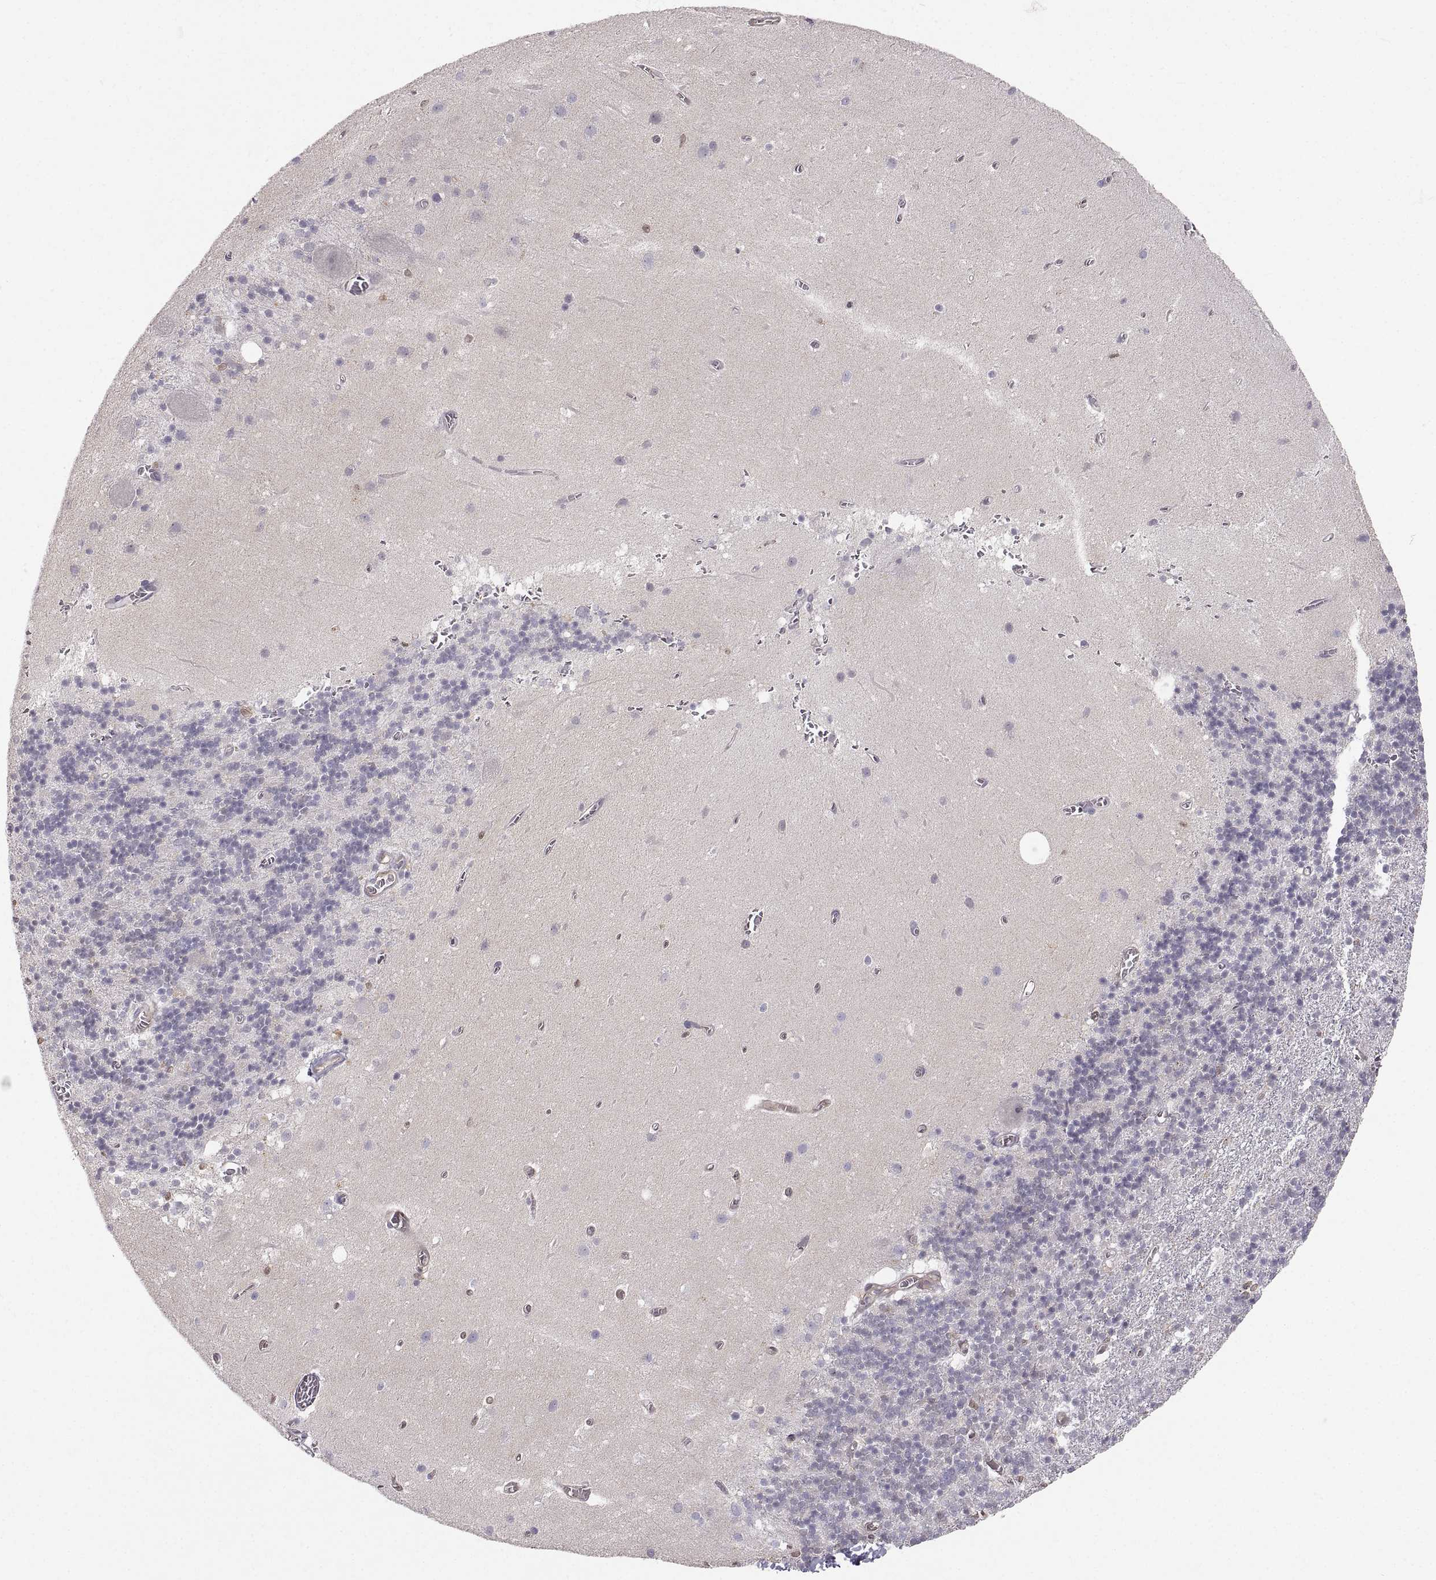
{"staining": {"intensity": "negative", "quantity": "none", "location": "none"}, "tissue": "cerebellum", "cell_type": "Cells in granular layer", "image_type": "normal", "snomed": [{"axis": "morphology", "description": "Normal tissue, NOS"}, {"axis": "topography", "description": "Cerebellum"}], "caption": "A high-resolution histopathology image shows immunohistochemistry (IHC) staining of normal cerebellum, which displays no significant staining in cells in granular layer.", "gene": "PGM5", "patient": {"sex": "male", "age": 70}}